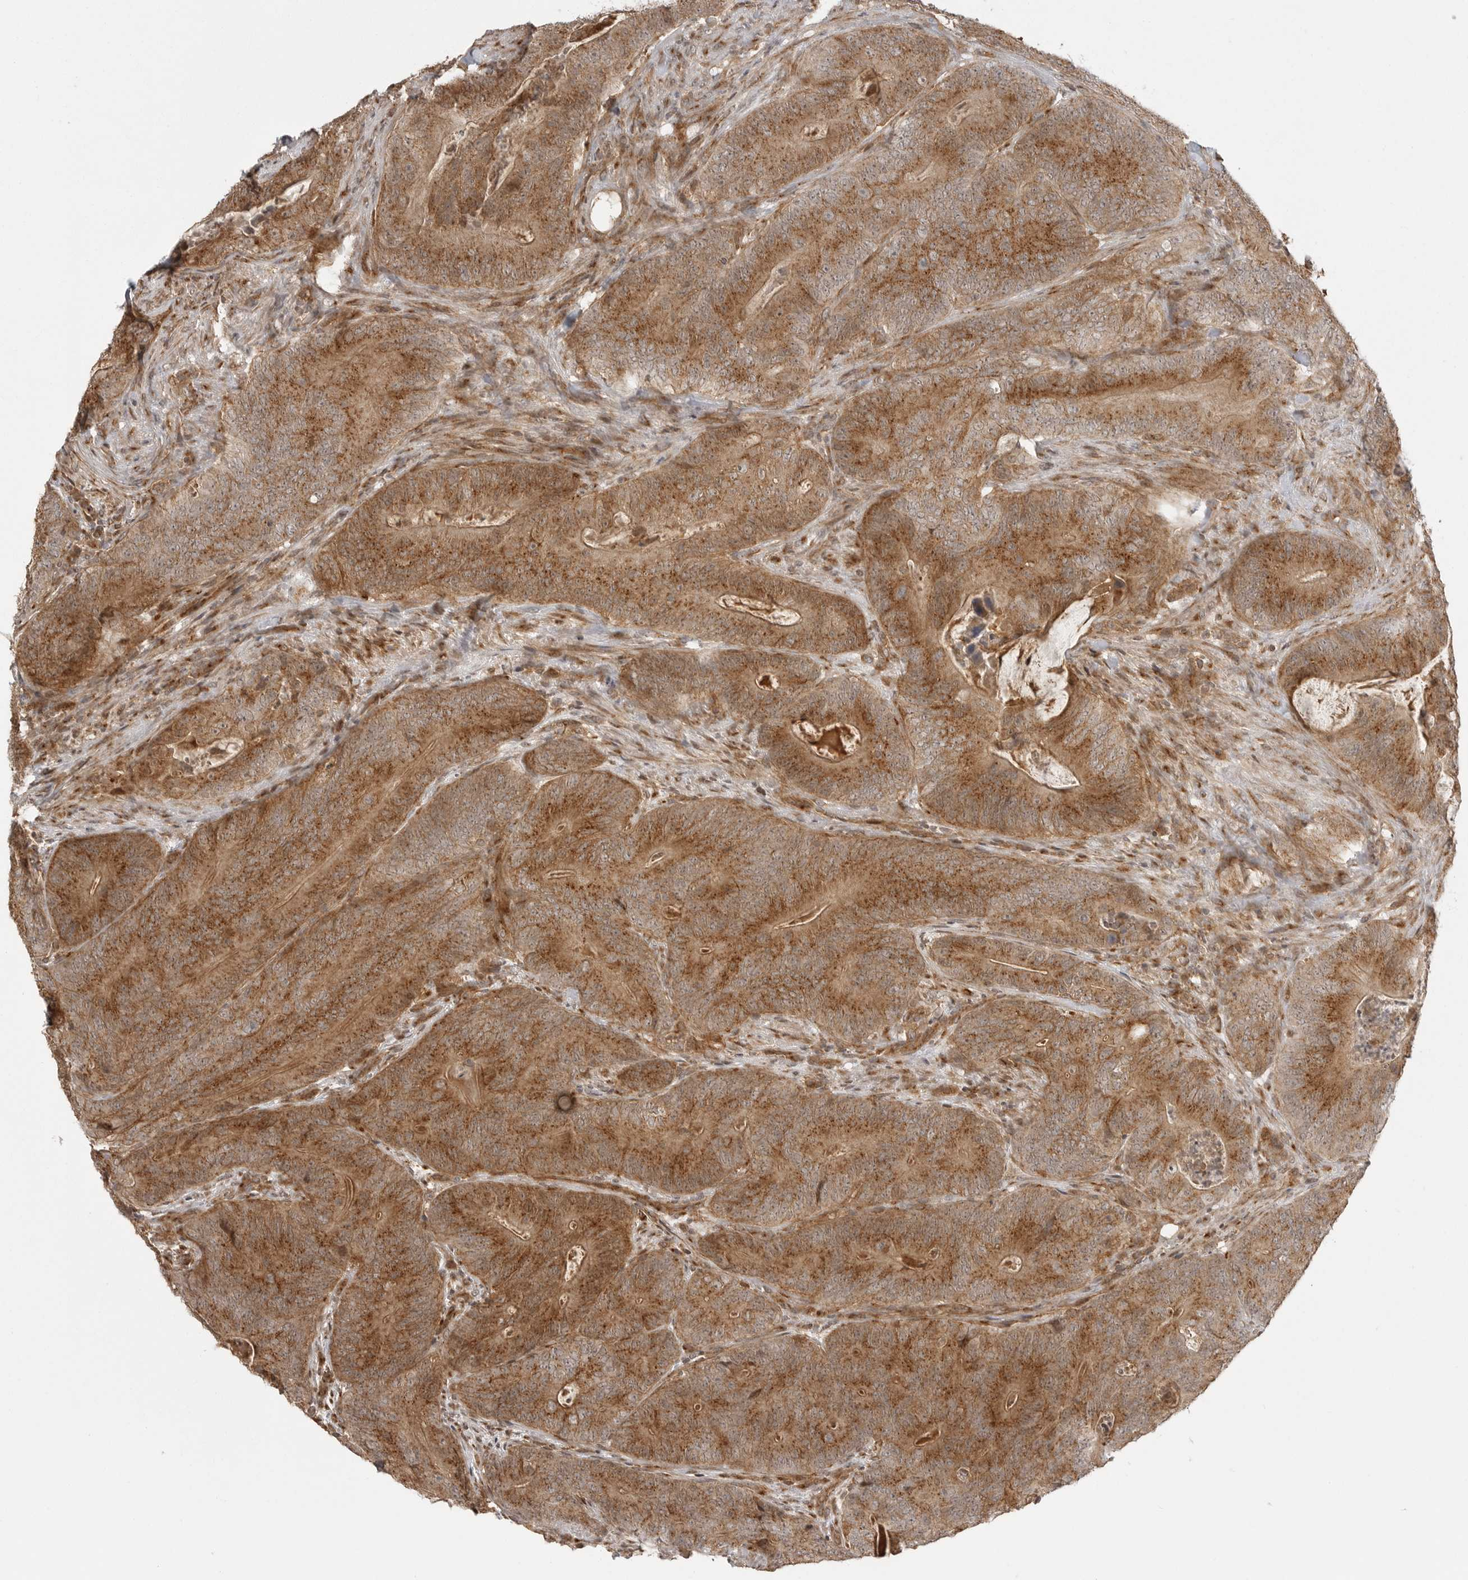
{"staining": {"intensity": "moderate", "quantity": ">75%", "location": "cytoplasmic/membranous"}, "tissue": "colorectal cancer", "cell_type": "Tumor cells", "image_type": "cancer", "snomed": [{"axis": "morphology", "description": "Normal tissue, NOS"}, {"axis": "topography", "description": "Colon"}], "caption": "Colorectal cancer stained with a brown dye demonstrates moderate cytoplasmic/membranous positive staining in about >75% of tumor cells.", "gene": "FAT3", "patient": {"sex": "female", "age": 82}}